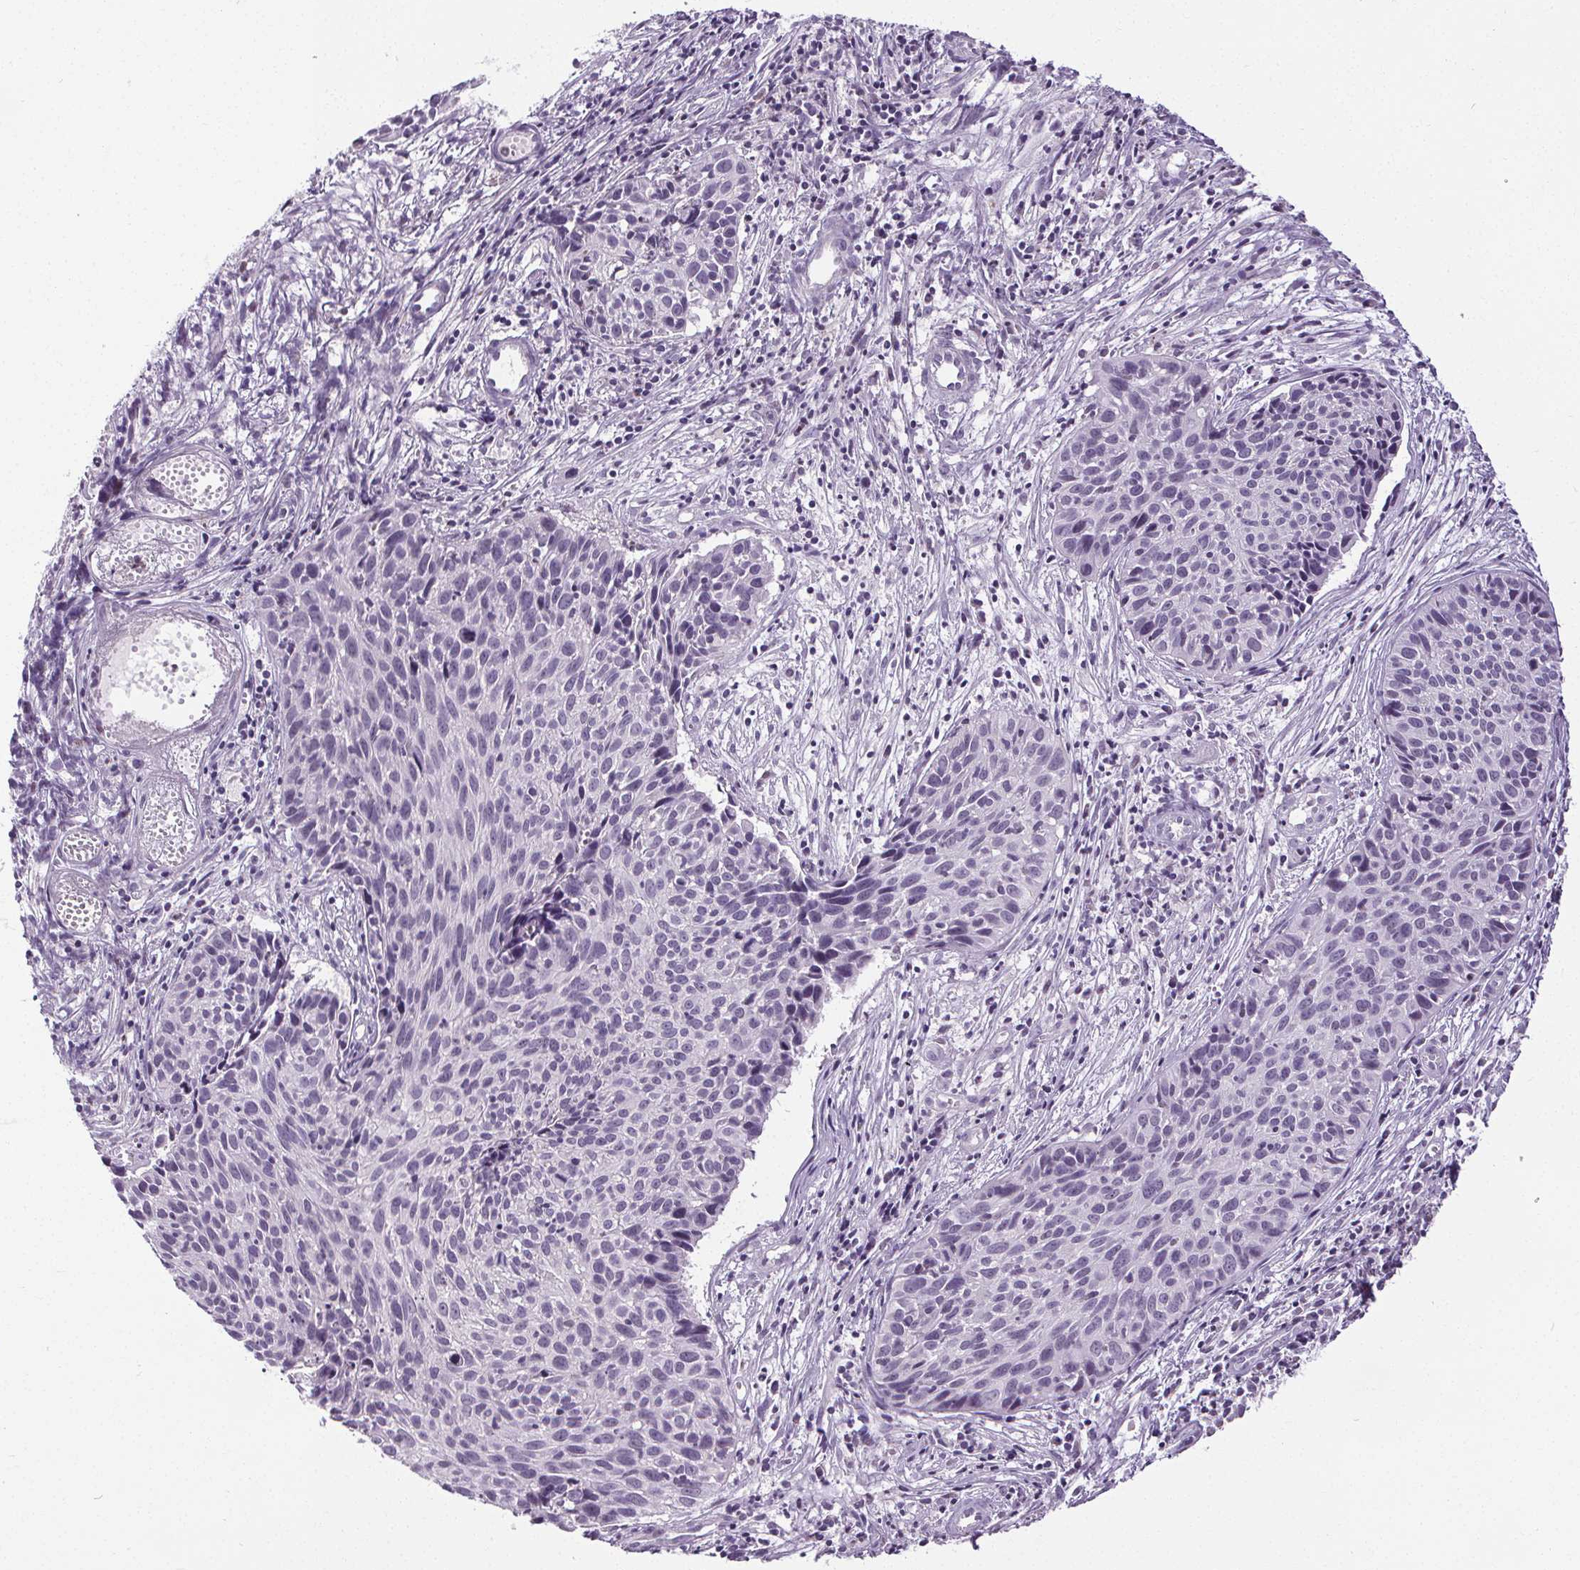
{"staining": {"intensity": "negative", "quantity": "none", "location": "none"}, "tissue": "cervical cancer", "cell_type": "Tumor cells", "image_type": "cancer", "snomed": [{"axis": "morphology", "description": "Squamous cell carcinoma, NOS"}, {"axis": "topography", "description": "Cervix"}], "caption": "The image exhibits no staining of tumor cells in squamous cell carcinoma (cervical). (Brightfield microscopy of DAB immunohistochemistry (IHC) at high magnification).", "gene": "TMEM240", "patient": {"sex": "female", "age": 30}}